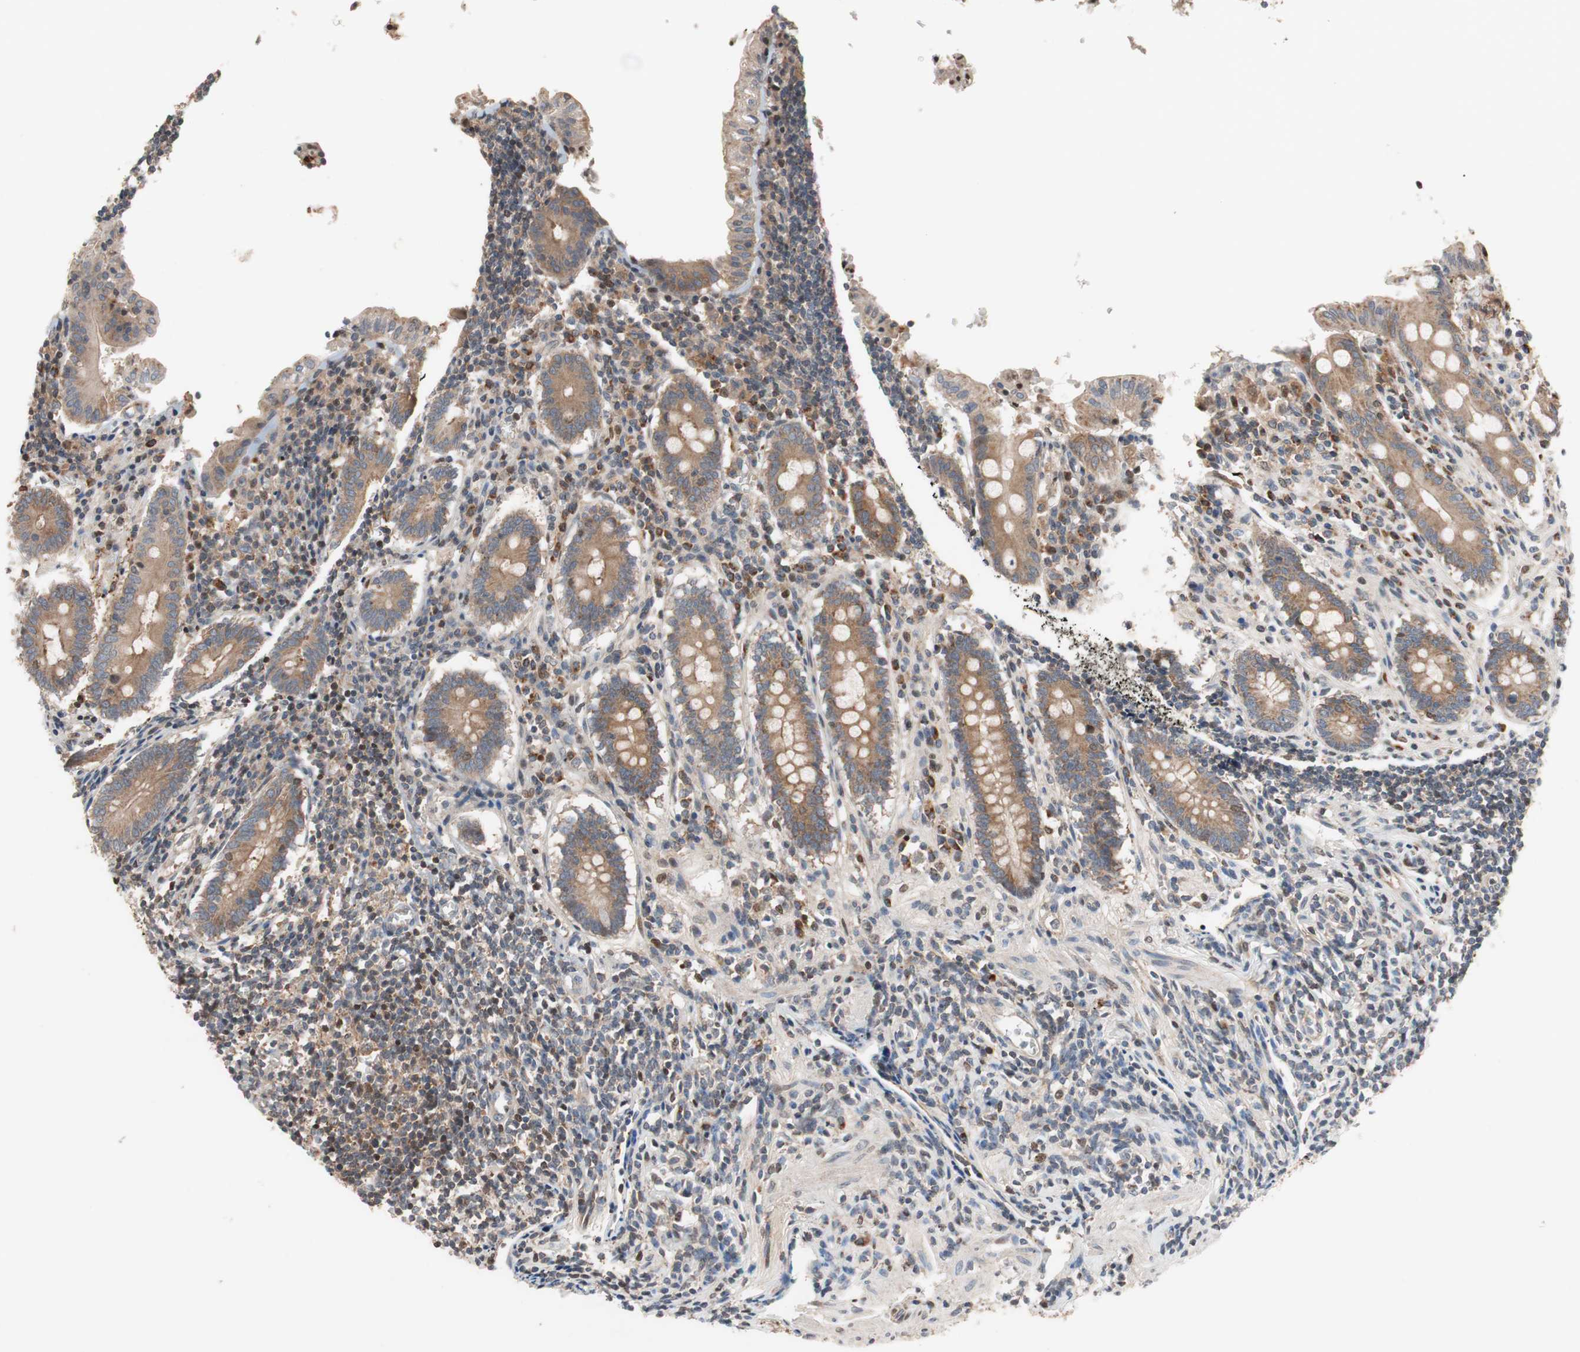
{"staining": {"intensity": "moderate", "quantity": ">75%", "location": "cytoplasmic/membranous"}, "tissue": "appendix", "cell_type": "Glandular cells", "image_type": "normal", "snomed": [{"axis": "morphology", "description": "Normal tissue, NOS"}, {"axis": "topography", "description": "Appendix"}], "caption": "Appendix stained with DAB IHC displays medium levels of moderate cytoplasmic/membranous staining in about >75% of glandular cells. (brown staining indicates protein expression, while blue staining denotes nuclei).", "gene": "NF2", "patient": {"sex": "female", "age": 50}}